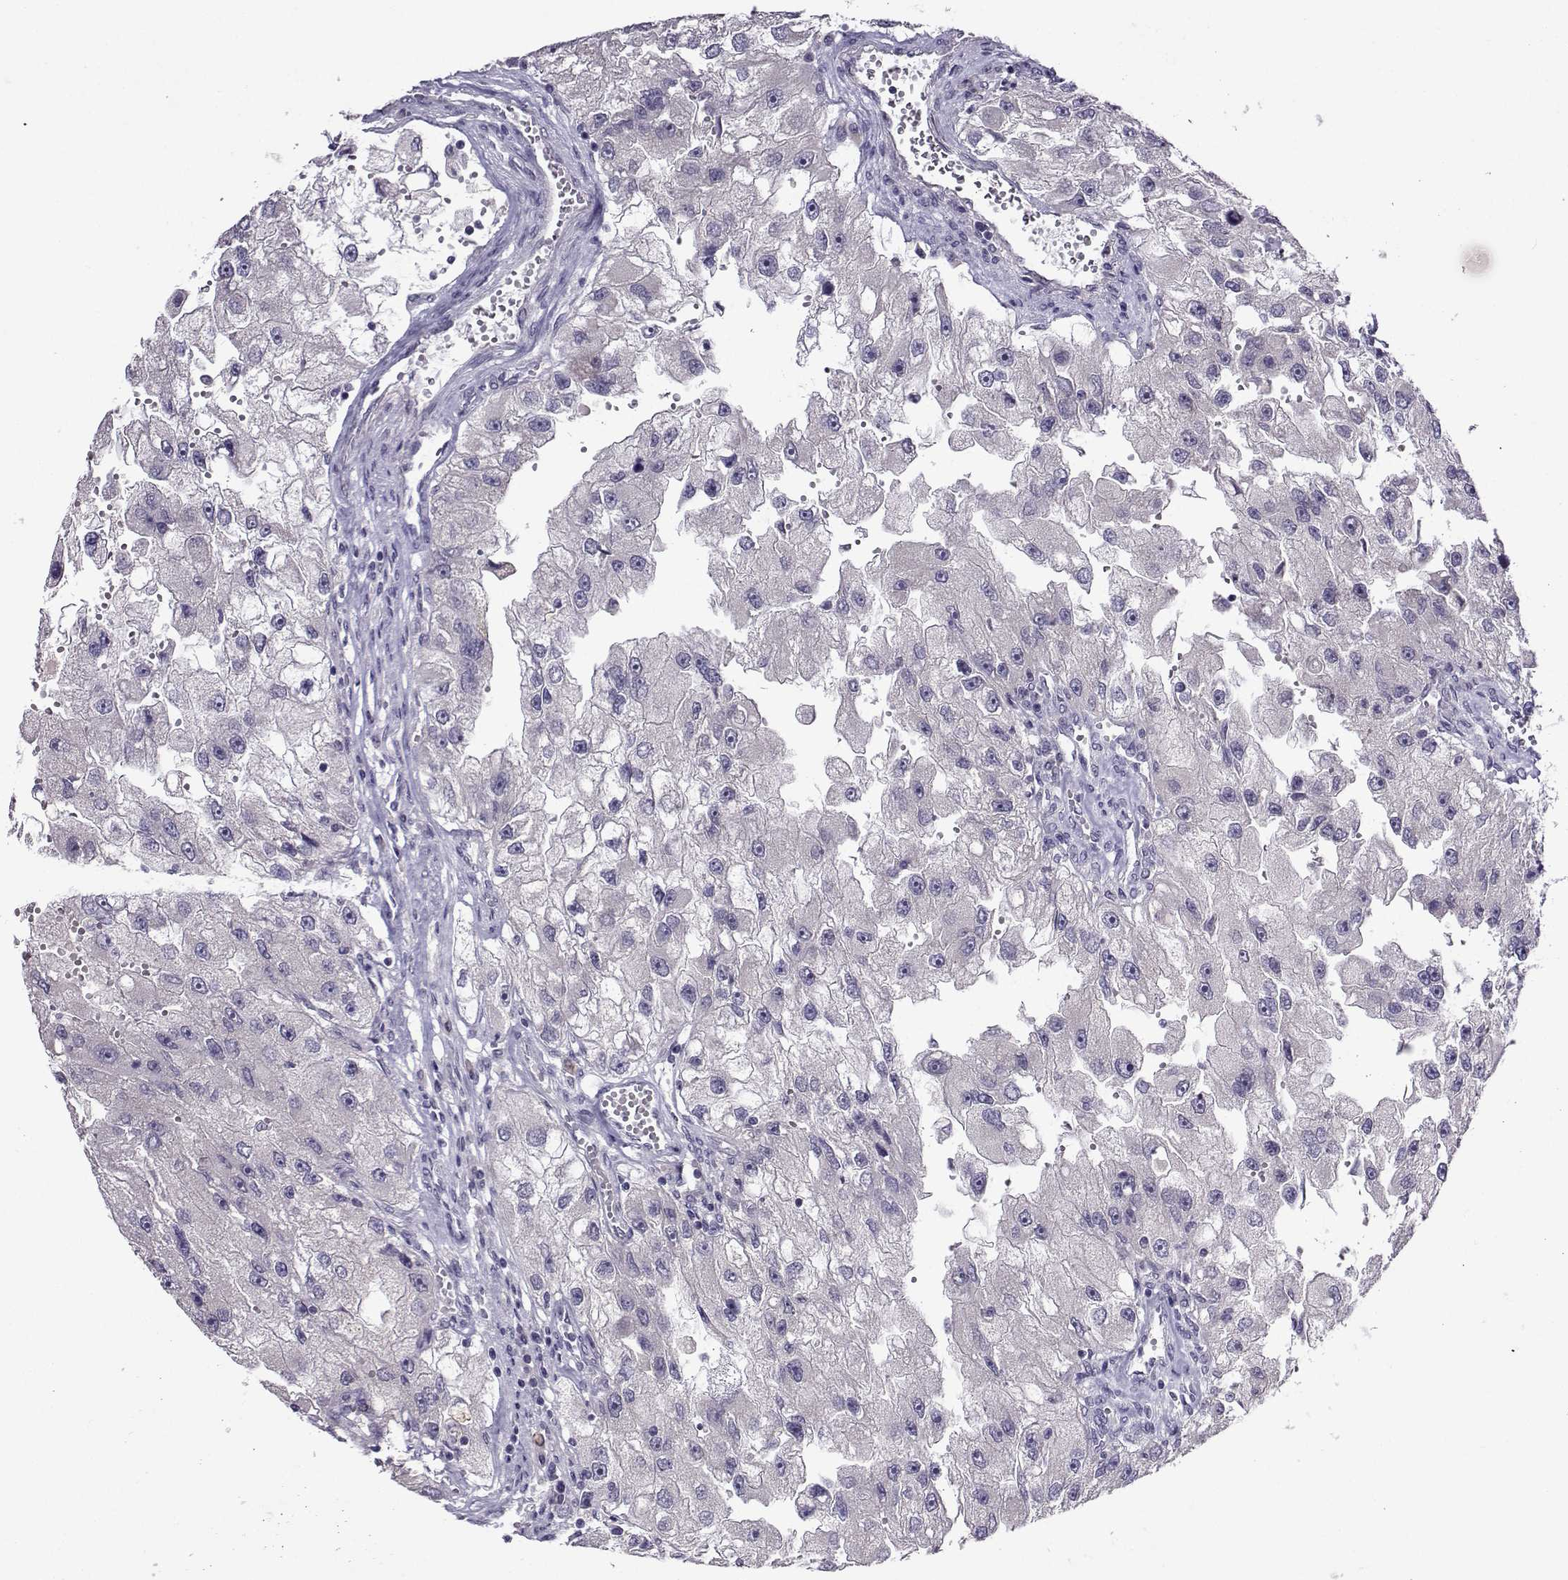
{"staining": {"intensity": "negative", "quantity": "none", "location": "none"}, "tissue": "renal cancer", "cell_type": "Tumor cells", "image_type": "cancer", "snomed": [{"axis": "morphology", "description": "Adenocarcinoma, NOS"}, {"axis": "topography", "description": "Kidney"}], "caption": "An IHC micrograph of adenocarcinoma (renal) is shown. There is no staining in tumor cells of adenocarcinoma (renal). (Stains: DAB immunohistochemistry with hematoxylin counter stain, Microscopy: brightfield microscopy at high magnification).", "gene": "DDX20", "patient": {"sex": "male", "age": 63}}